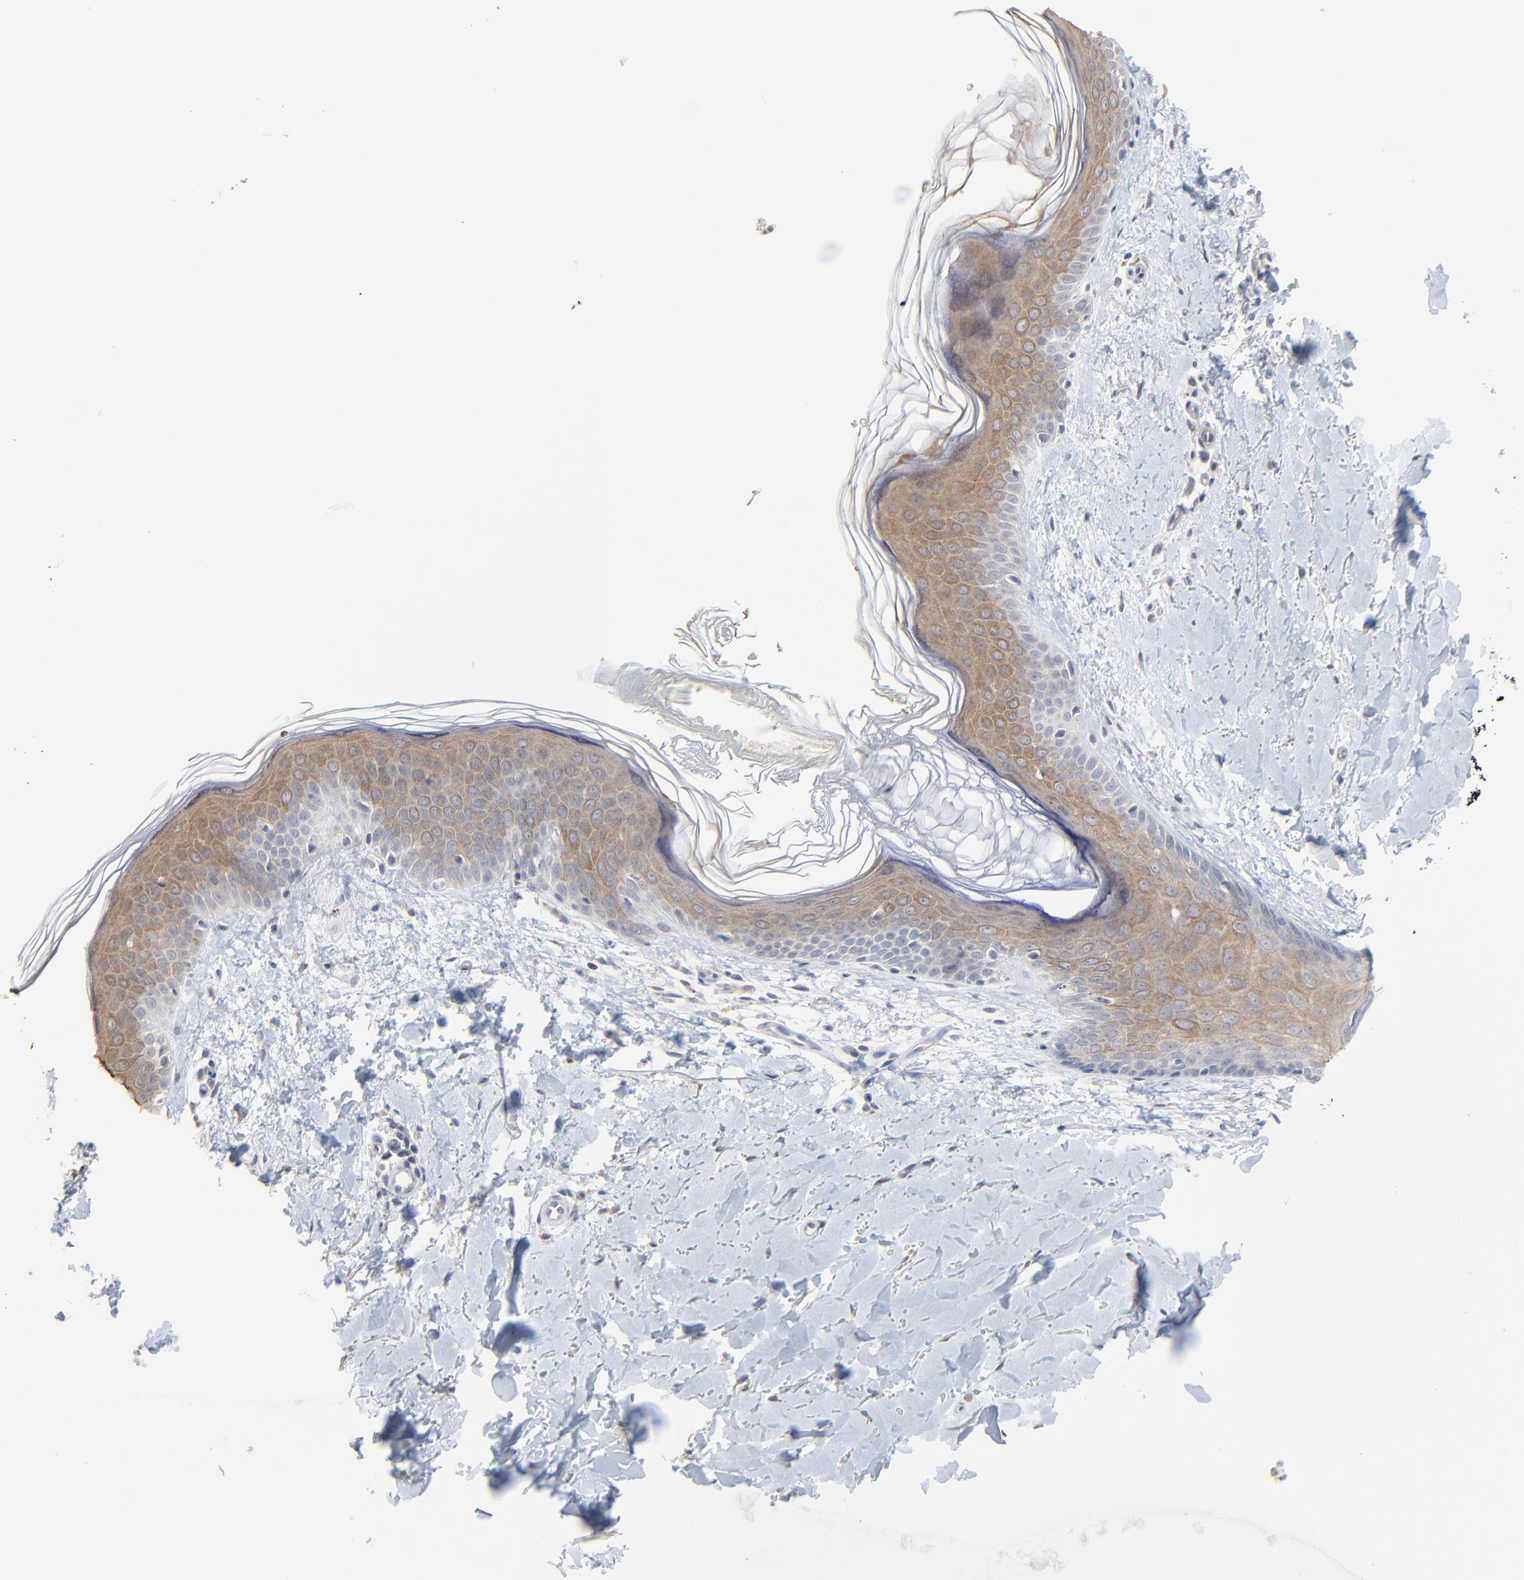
{"staining": {"intensity": "weak", "quantity": ">75%", "location": "cytoplasmic/membranous"}, "tissue": "skin", "cell_type": "Fibroblasts", "image_type": "normal", "snomed": [{"axis": "morphology", "description": "Normal tissue, NOS"}, {"axis": "topography", "description": "Skin"}], "caption": "The histopathology image exhibits staining of benign skin, revealing weak cytoplasmic/membranous protein expression (brown color) within fibroblasts. (DAB = brown stain, brightfield microscopy at high magnification).", "gene": "FANCB", "patient": {"sex": "female", "age": 56}}